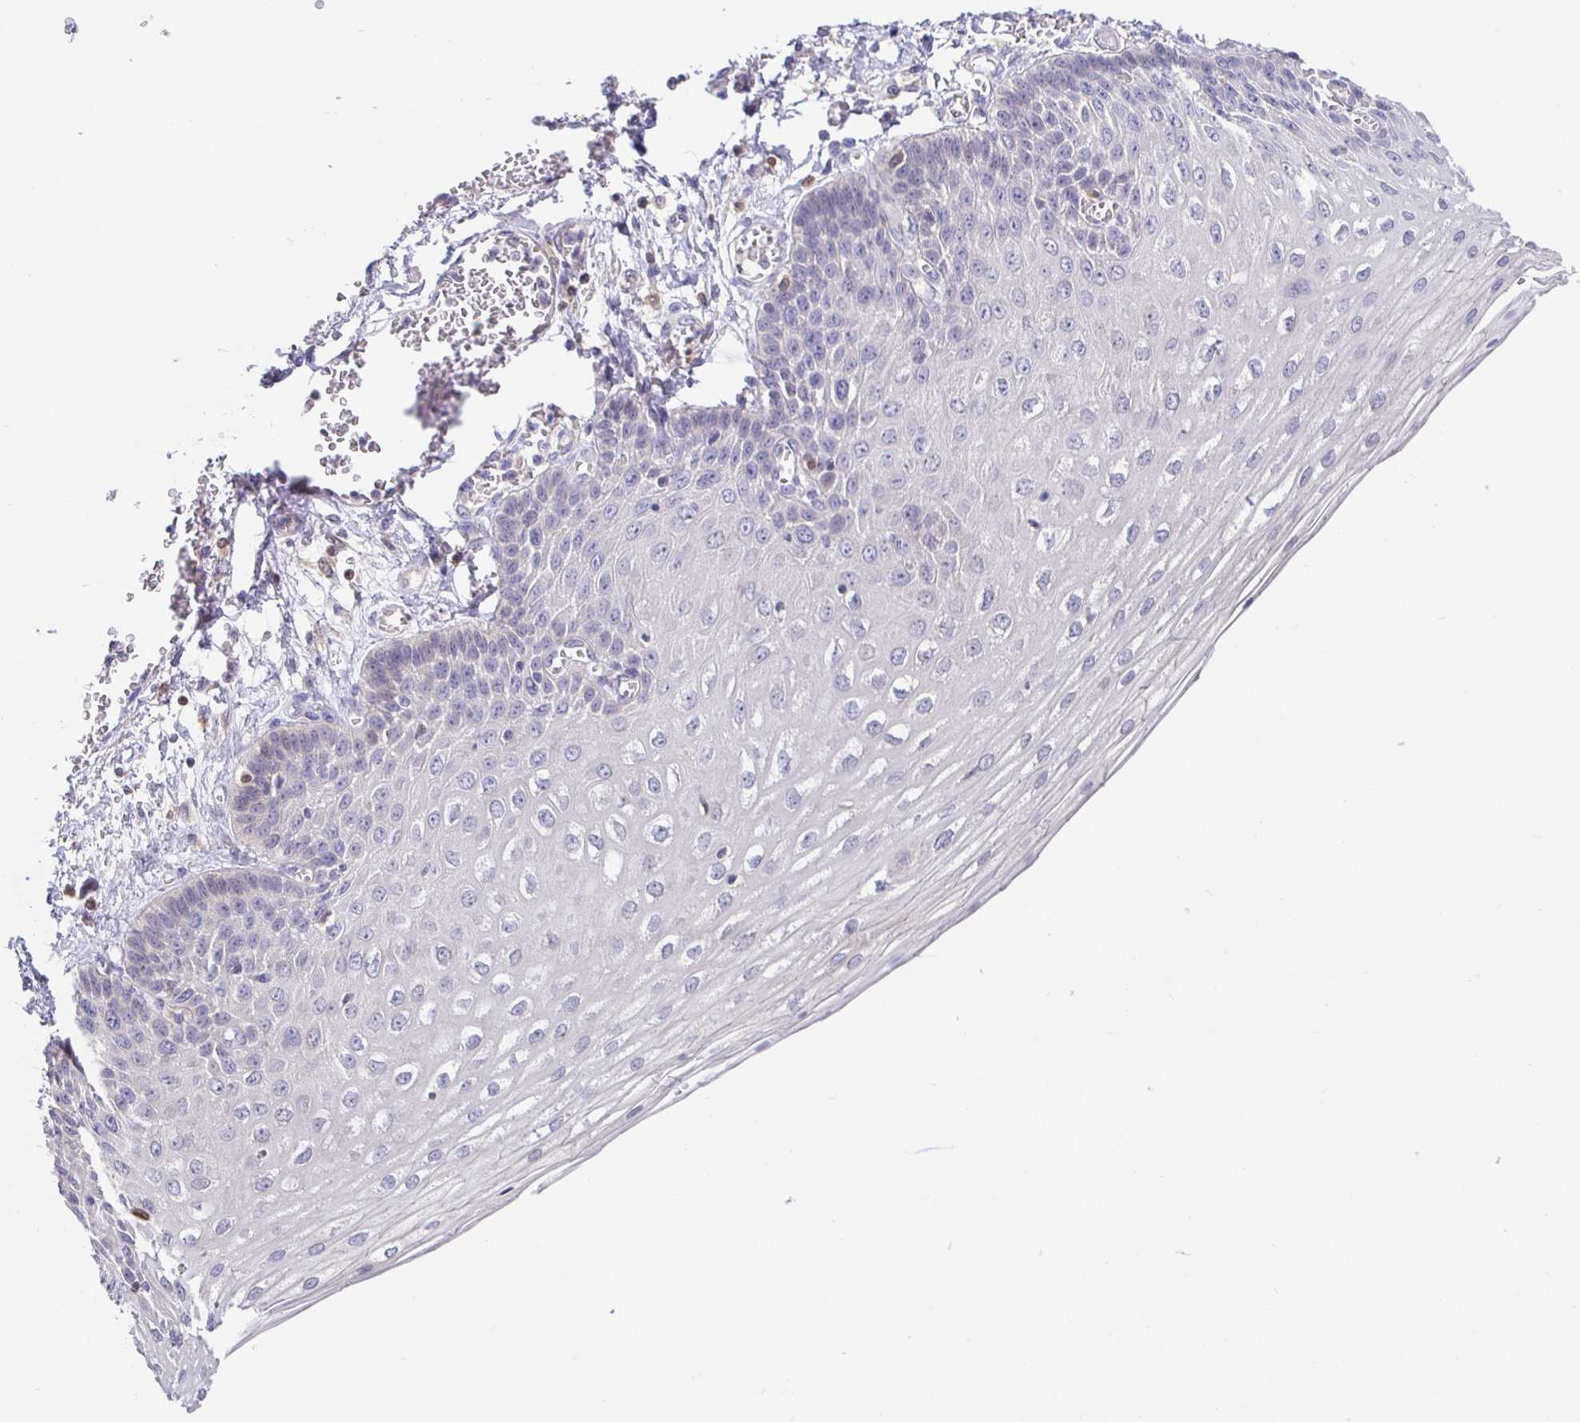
{"staining": {"intensity": "negative", "quantity": "none", "location": "none"}, "tissue": "esophagus", "cell_type": "Squamous epithelial cells", "image_type": "normal", "snomed": [{"axis": "morphology", "description": "Normal tissue, NOS"}, {"axis": "morphology", "description": "Adenocarcinoma, NOS"}, {"axis": "topography", "description": "Esophagus"}], "caption": "A high-resolution image shows immunohistochemistry staining of unremarkable esophagus, which reveals no significant expression in squamous epithelial cells.", "gene": "SATB1", "patient": {"sex": "male", "age": 81}}